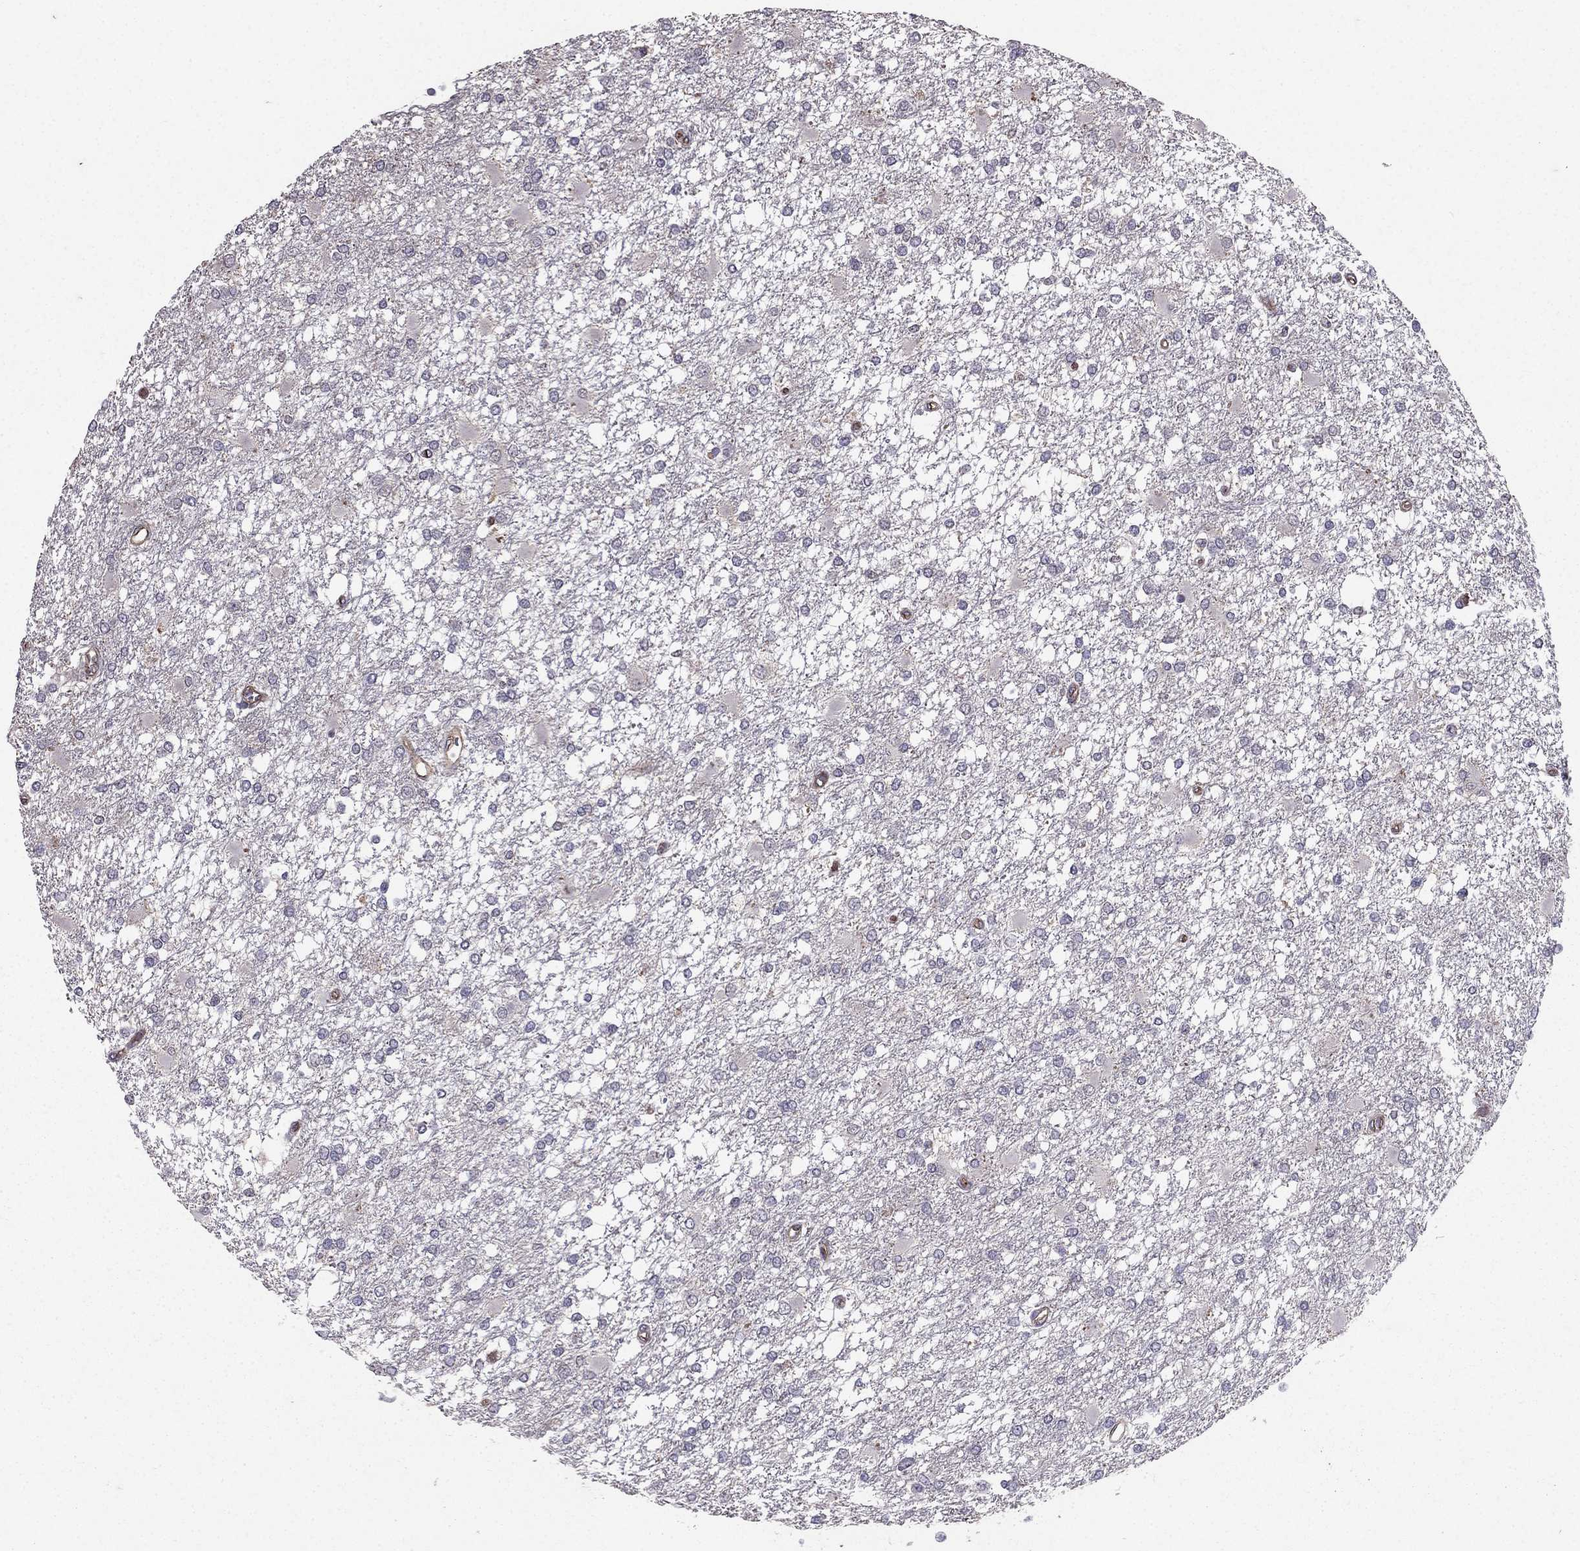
{"staining": {"intensity": "negative", "quantity": "none", "location": "none"}, "tissue": "glioma", "cell_type": "Tumor cells", "image_type": "cancer", "snomed": [{"axis": "morphology", "description": "Glioma, malignant, High grade"}, {"axis": "topography", "description": "Cerebral cortex"}], "caption": "Immunohistochemical staining of glioma exhibits no significant expression in tumor cells.", "gene": "RASIP1", "patient": {"sex": "male", "age": 79}}